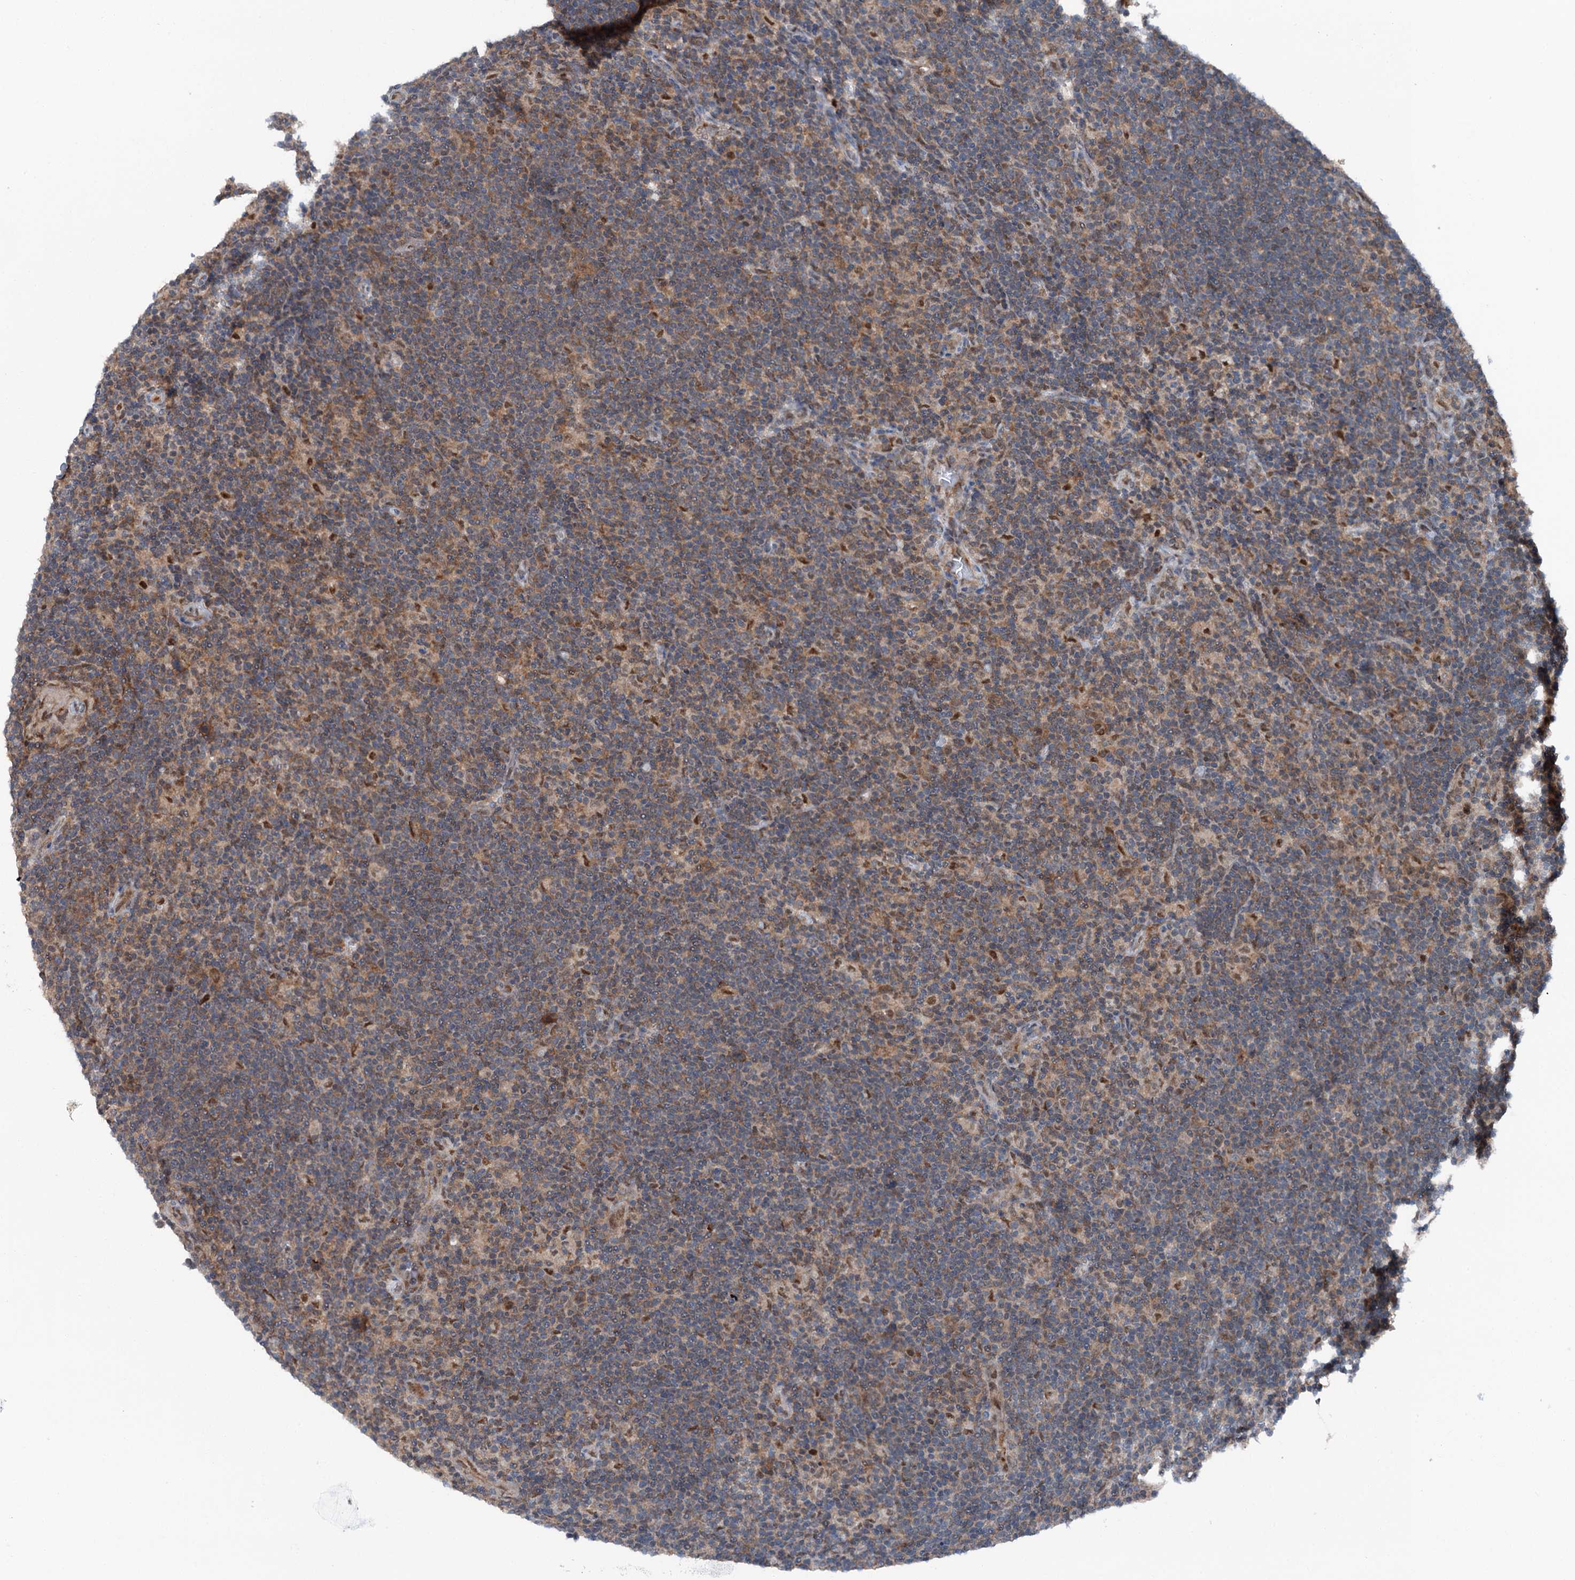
{"staining": {"intensity": "moderate", "quantity": "25%-75%", "location": "cytoplasmic/membranous,nuclear"}, "tissue": "lymphoma", "cell_type": "Tumor cells", "image_type": "cancer", "snomed": [{"axis": "morphology", "description": "Hodgkin's disease, NOS"}, {"axis": "topography", "description": "Lymph node"}], "caption": "Tumor cells demonstrate medium levels of moderate cytoplasmic/membranous and nuclear staining in about 25%-75% of cells in human lymphoma.", "gene": "PSMD13", "patient": {"sex": "female", "age": 57}}